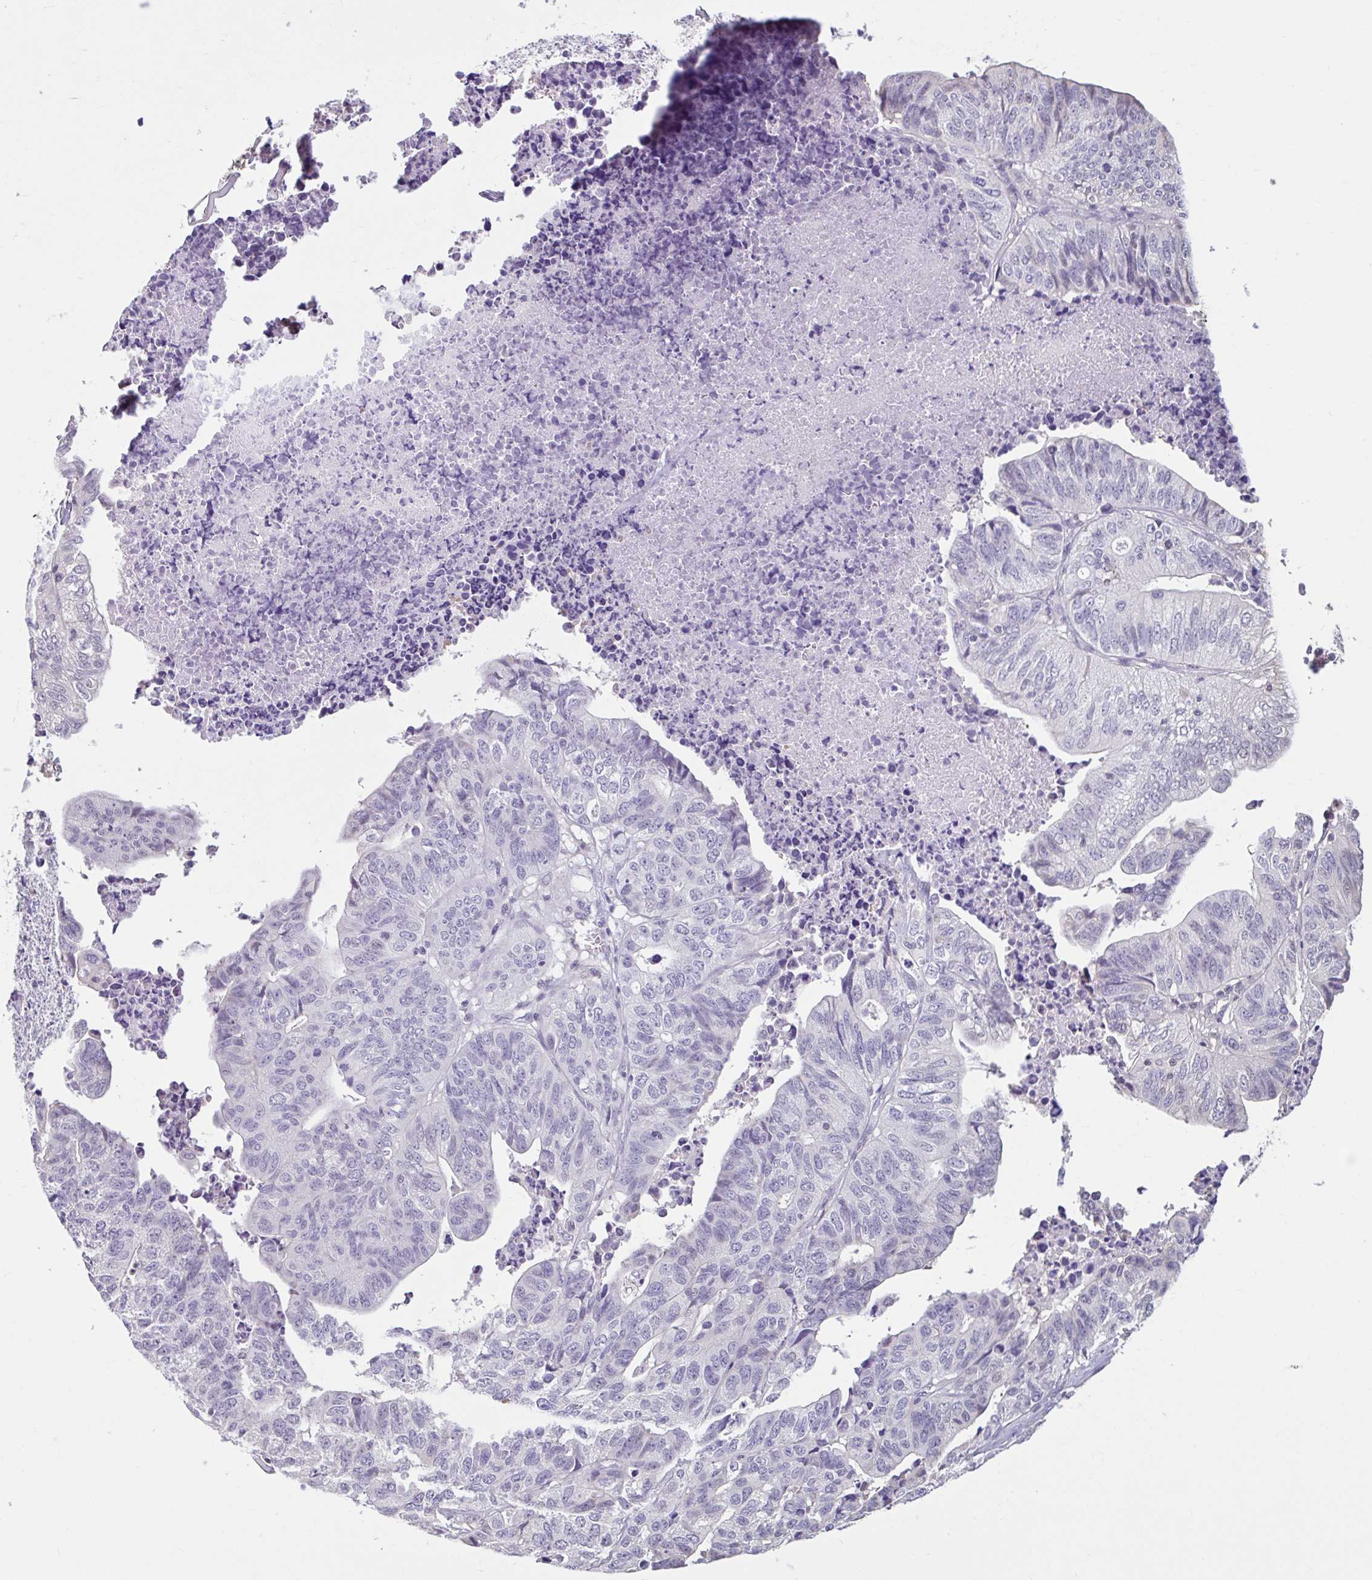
{"staining": {"intensity": "negative", "quantity": "none", "location": "none"}, "tissue": "stomach cancer", "cell_type": "Tumor cells", "image_type": "cancer", "snomed": [{"axis": "morphology", "description": "Adenocarcinoma, NOS"}, {"axis": "topography", "description": "Stomach, upper"}], "caption": "Immunohistochemistry image of human stomach adenocarcinoma stained for a protein (brown), which exhibits no positivity in tumor cells. (DAB (3,3'-diaminobenzidine) immunohistochemistry (IHC), high magnification).", "gene": "CDH19", "patient": {"sex": "female", "age": 67}}